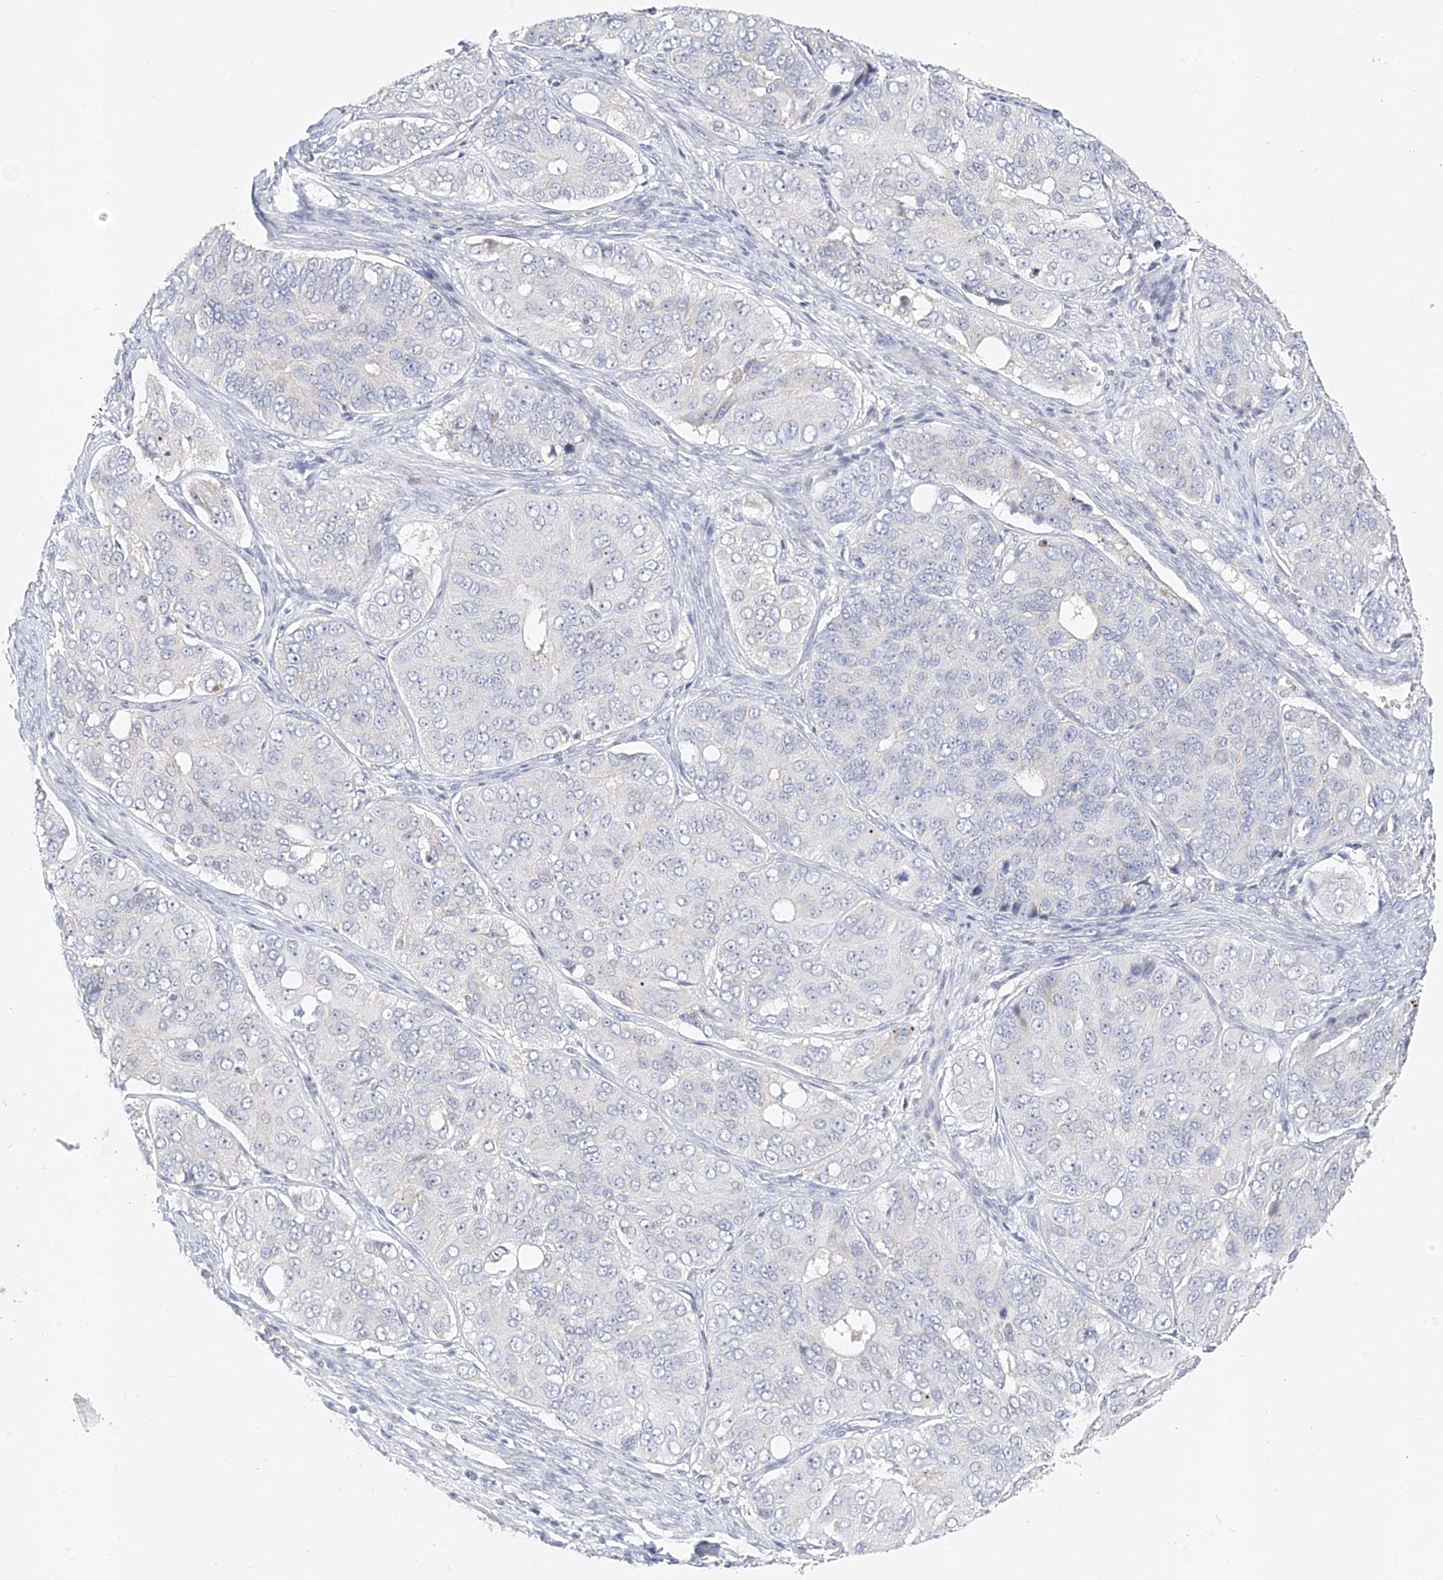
{"staining": {"intensity": "negative", "quantity": "none", "location": "none"}, "tissue": "ovarian cancer", "cell_type": "Tumor cells", "image_type": "cancer", "snomed": [{"axis": "morphology", "description": "Carcinoma, endometroid"}, {"axis": "topography", "description": "Ovary"}], "caption": "High power microscopy histopathology image of an IHC histopathology image of endometroid carcinoma (ovarian), revealing no significant expression in tumor cells.", "gene": "ZNF404", "patient": {"sex": "female", "age": 51}}